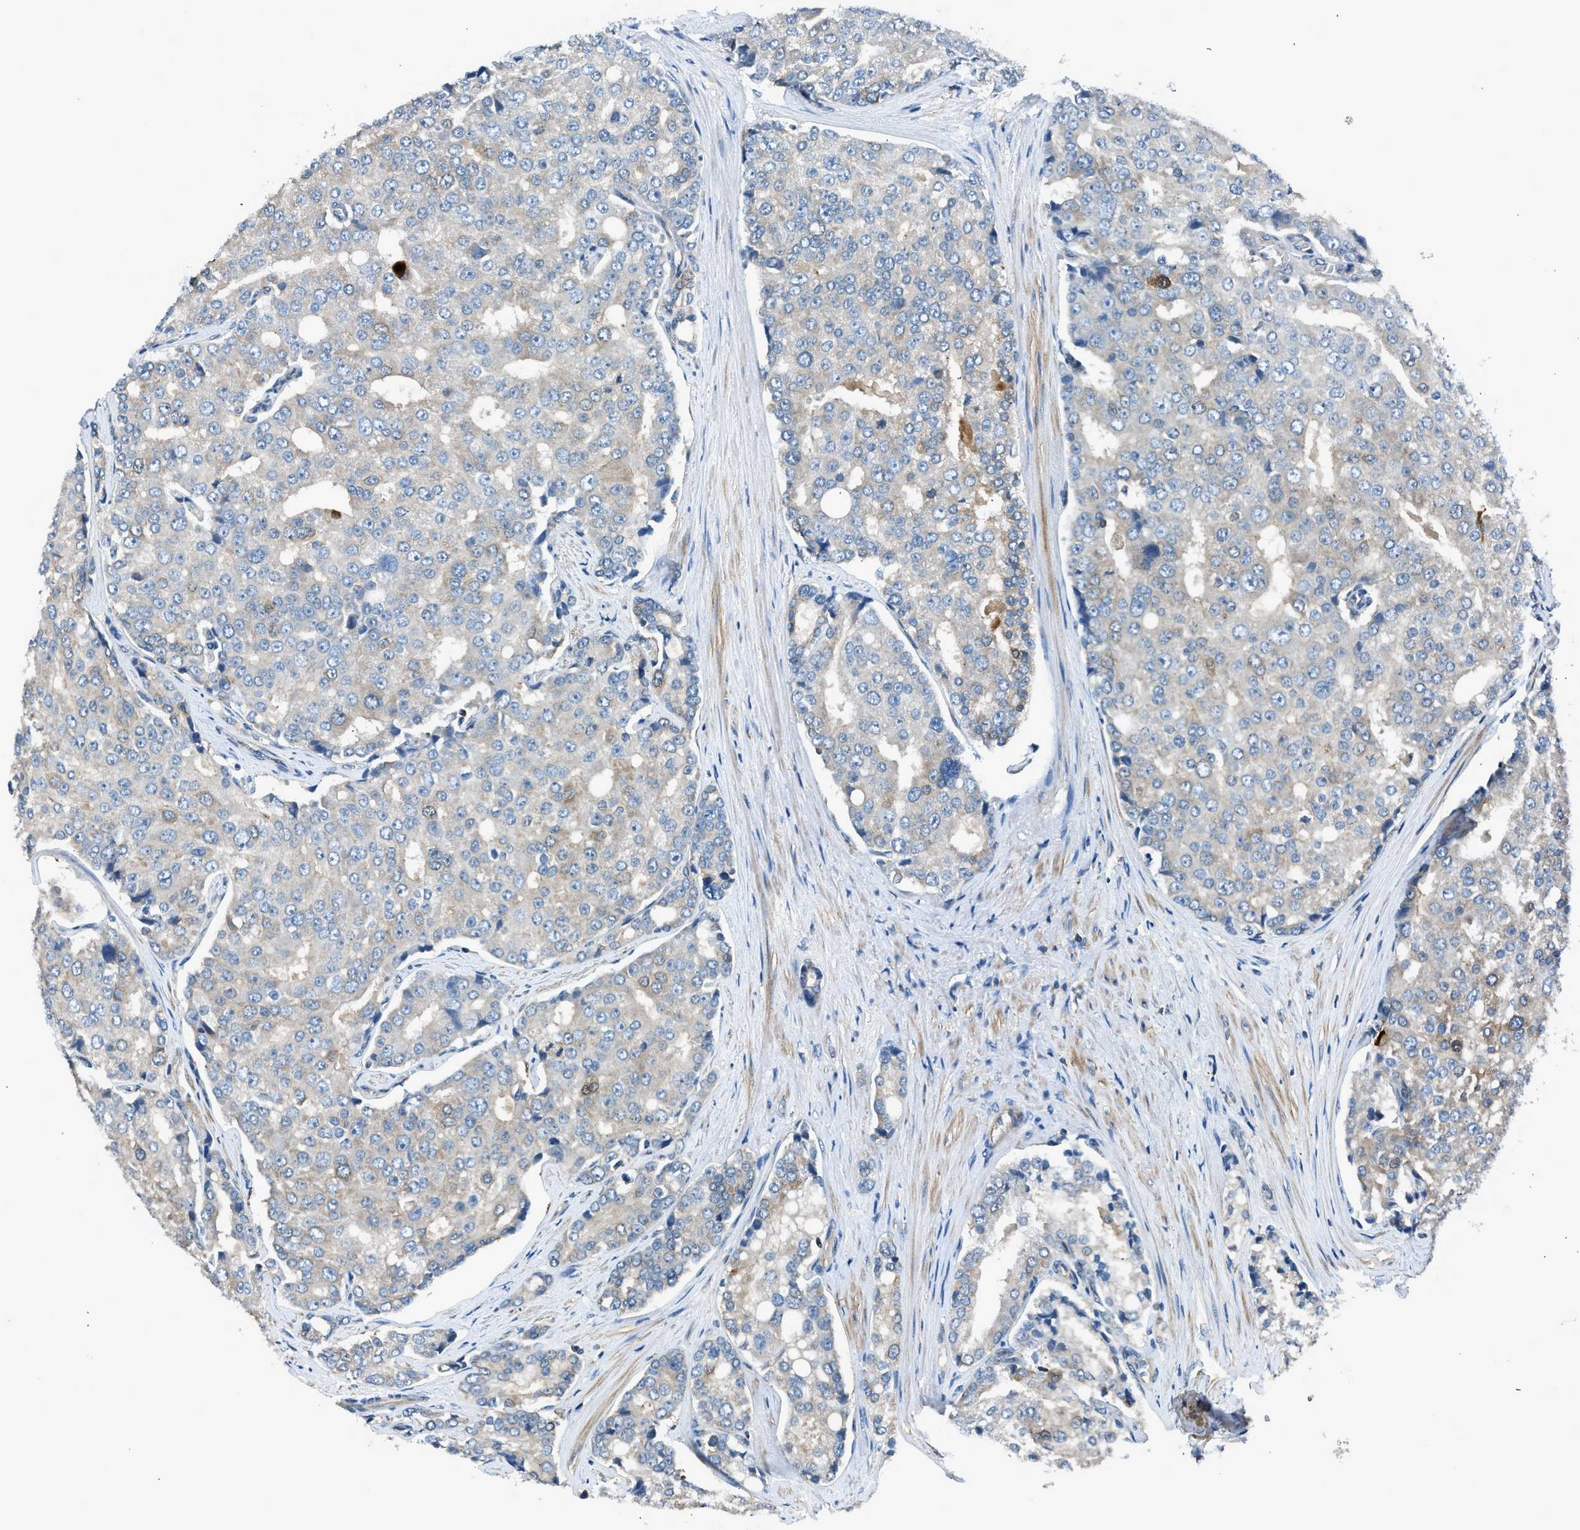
{"staining": {"intensity": "weak", "quantity": "<25%", "location": "cytoplasmic/membranous"}, "tissue": "prostate cancer", "cell_type": "Tumor cells", "image_type": "cancer", "snomed": [{"axis": "morphology", "description": "Adenocarcinoma, High grade"}, {"axis": "topography", "description": "Prostate"}], "caption": "DAB immunohistochemical staining of human prostate cancer exhibits no significant positivity in tumor cells.", "gene": "LMLN", "patient": {"sex": "male", "age": 50}}